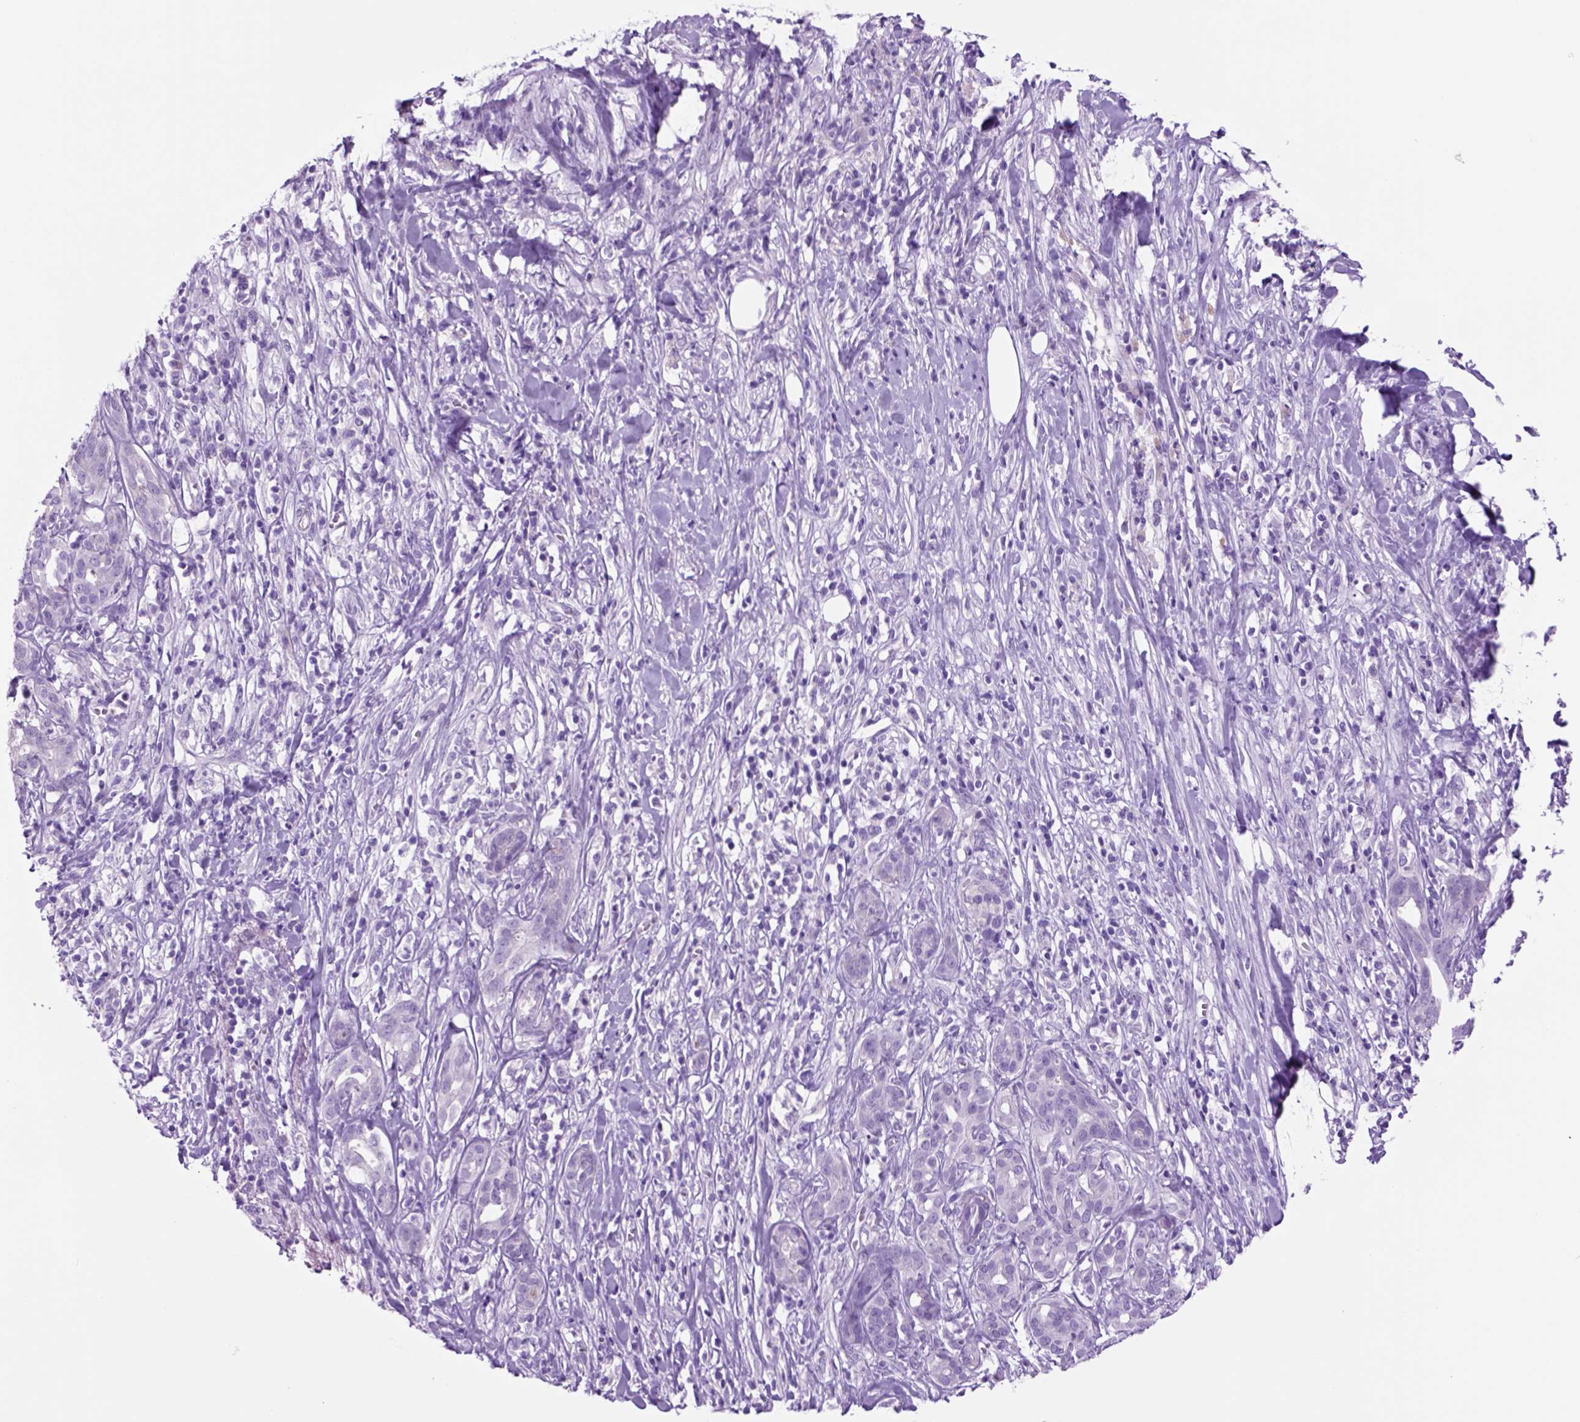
{"staining": {"intensity": "negative", "quantity": "none", "location": "none"}, "tissue": "pancreatic cancer", "cell_type": "Tumor cells", "image_type": "cancer", "snomed": [{"axis": "morphology", "description": "Adenocarcinoma, NOS"}, {"axis": "topography", "description": "Pancreas"}], "caption": "Tumor cells show no significant expression in pancreatic cancer (adenocarcinoma).", "gene": "HHIPL2", "patient": {"sex": "male", "age": 61}}